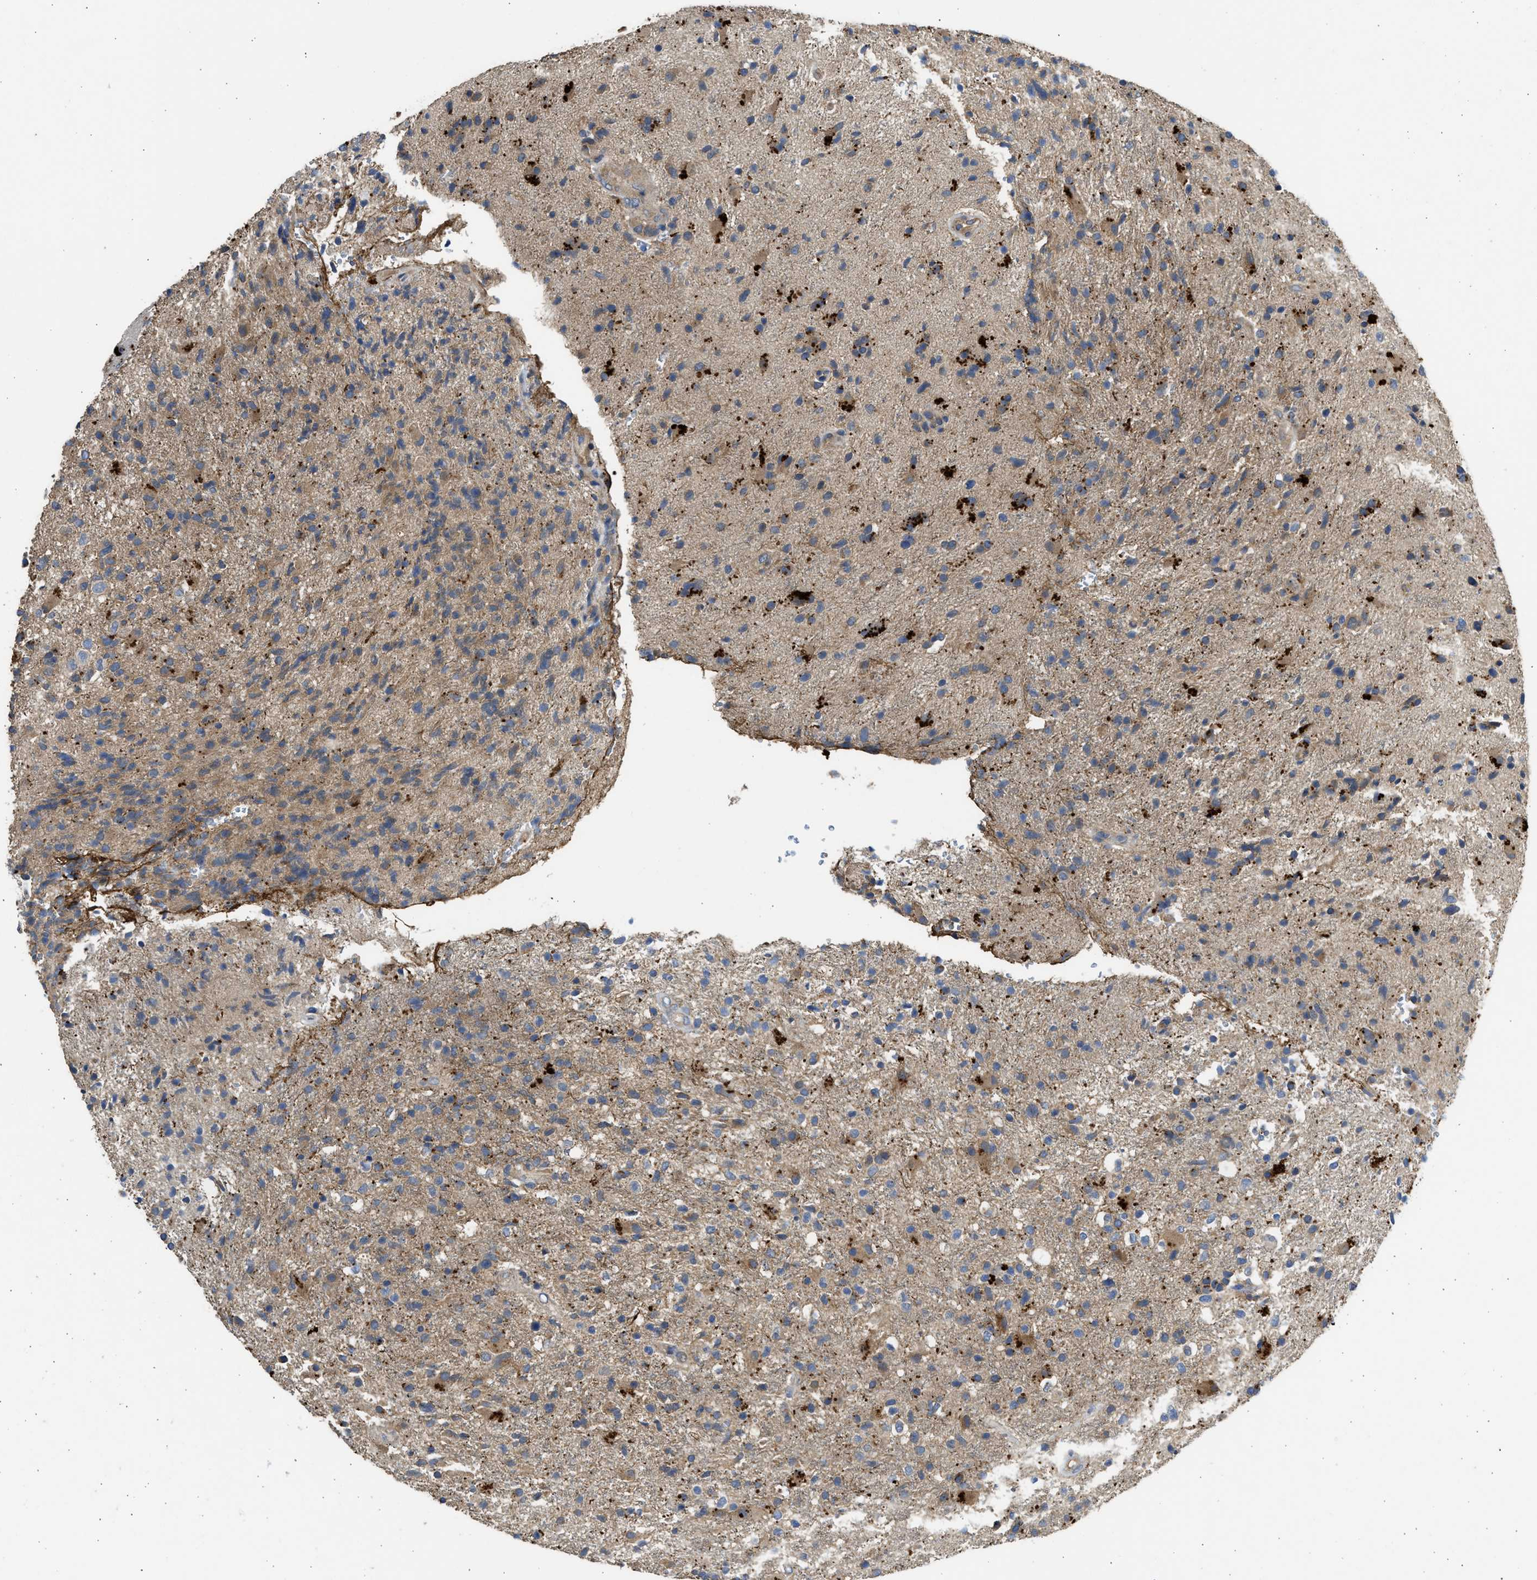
{"staining": {"intensity": "moderate", "quantity": "25%-75%", "location": "cytoplasmic/membranous"}, "tissue": "glioma", "cell_type": "Tumor cells", "image_type": "cancer", "snomed": [{"axis": "morphology", "description": "Glioma, malignant, High grade"}, {"axis": "topography", "description": "Brain"}], "caption": "A medium amount of moderate cytoplasmic/membranous staining is appreciated in approximately 25%-75% of tumor cells in malignant glioma (high-grade) tissue.", "gene": "CSRNP2", "patient": {"sex": "male", "age": 72}}